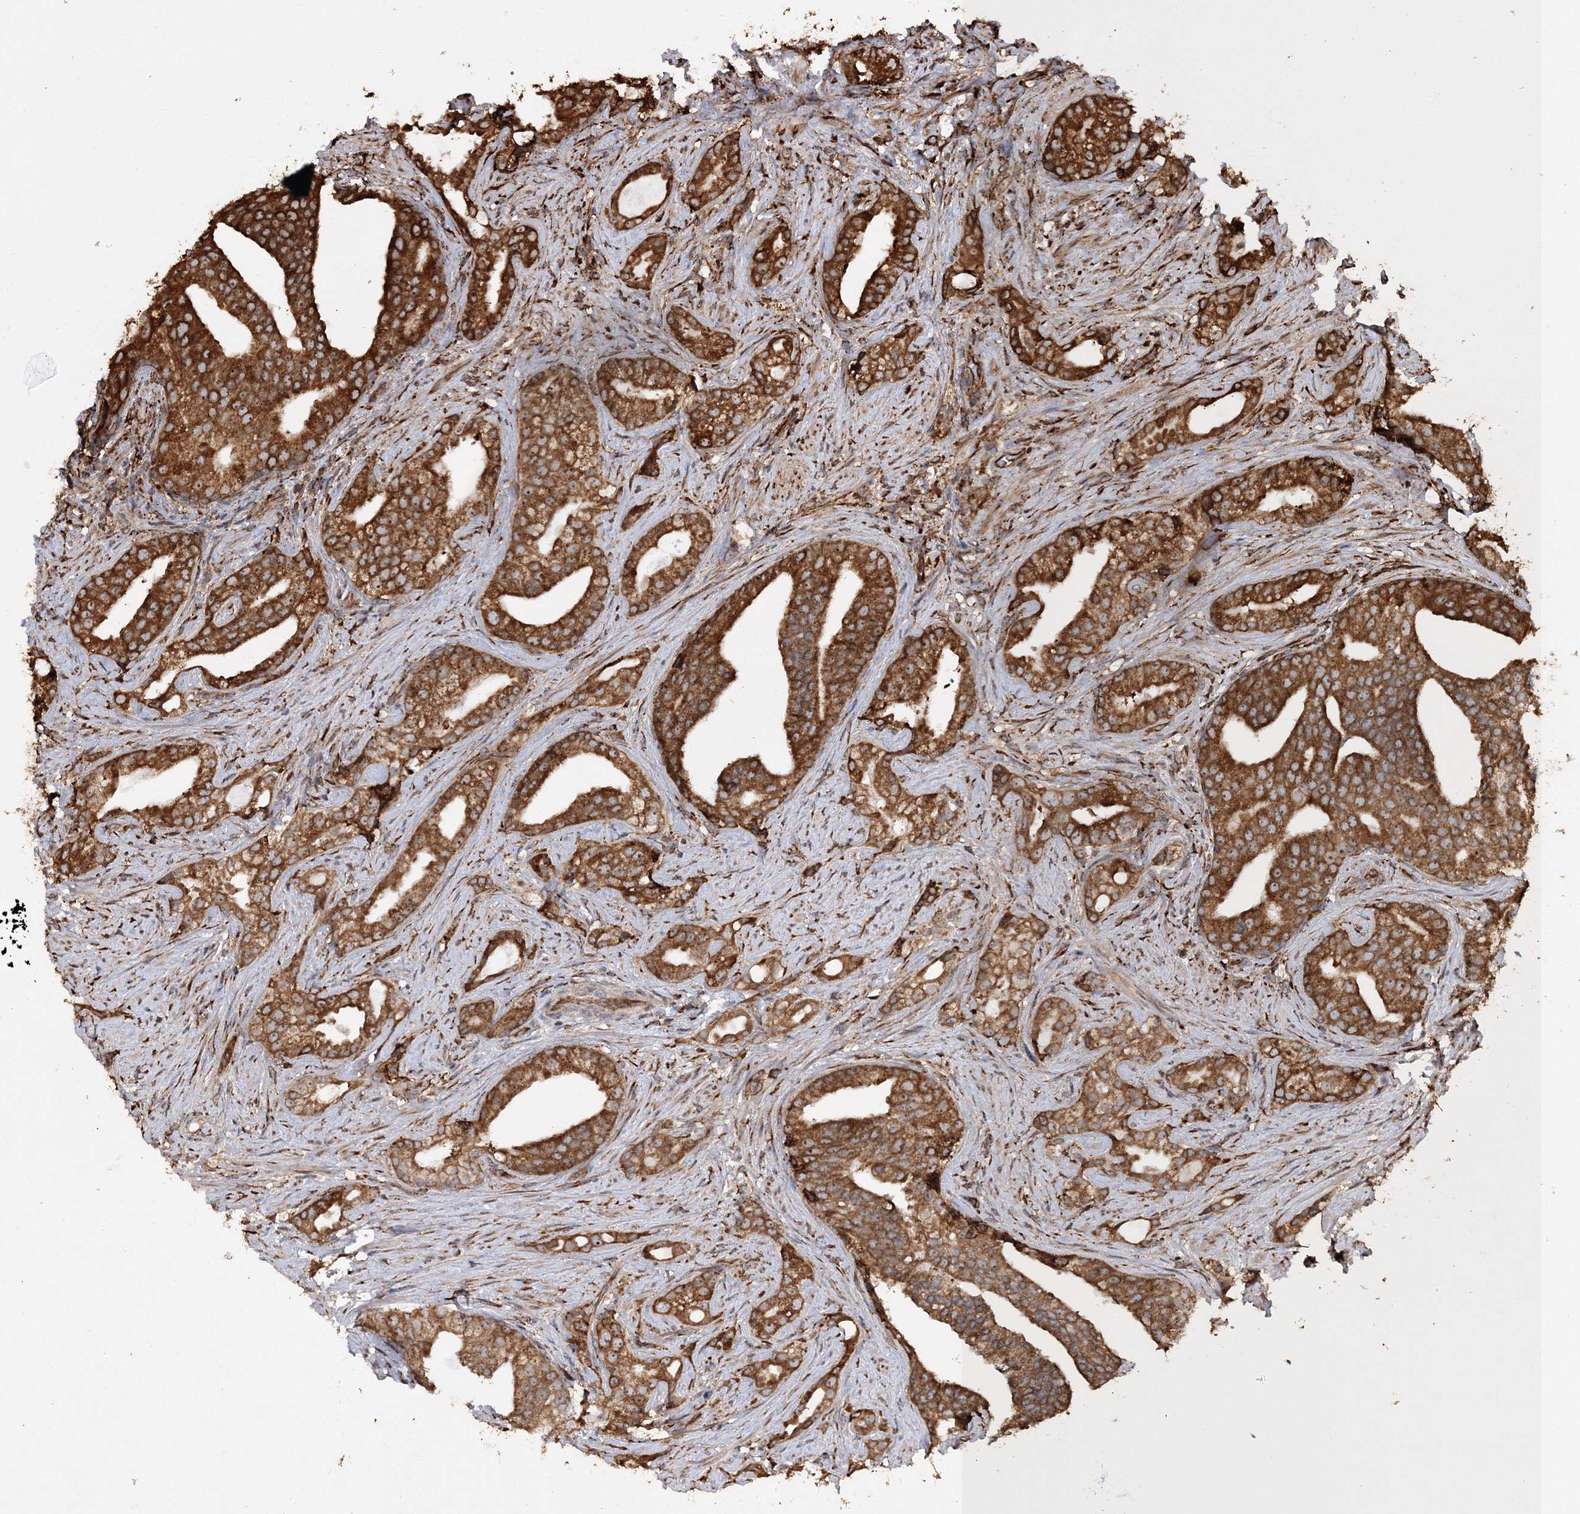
{"staining": {"intensity": "strong", "quantity": ">75%", "location": "cytoplasmic/membranous"}, "tissue": "prostate cancer", "cell_type": "Tumor cells", "image_type": "cancer", "snomed": [{"axis": "morphology", "description": "Adenocarcinoma, Low grade"}, {"axis": "topography", "description": "Prostate"}], "caption": "Tumor cells reveal high levels of strong cytoplasmic/membranous positivity in approximately >75% of cells in human prostate adenocarcinoma (low-grade).", "gene": "SCRN3", "patient": {"sex": "male", "age": 71}}